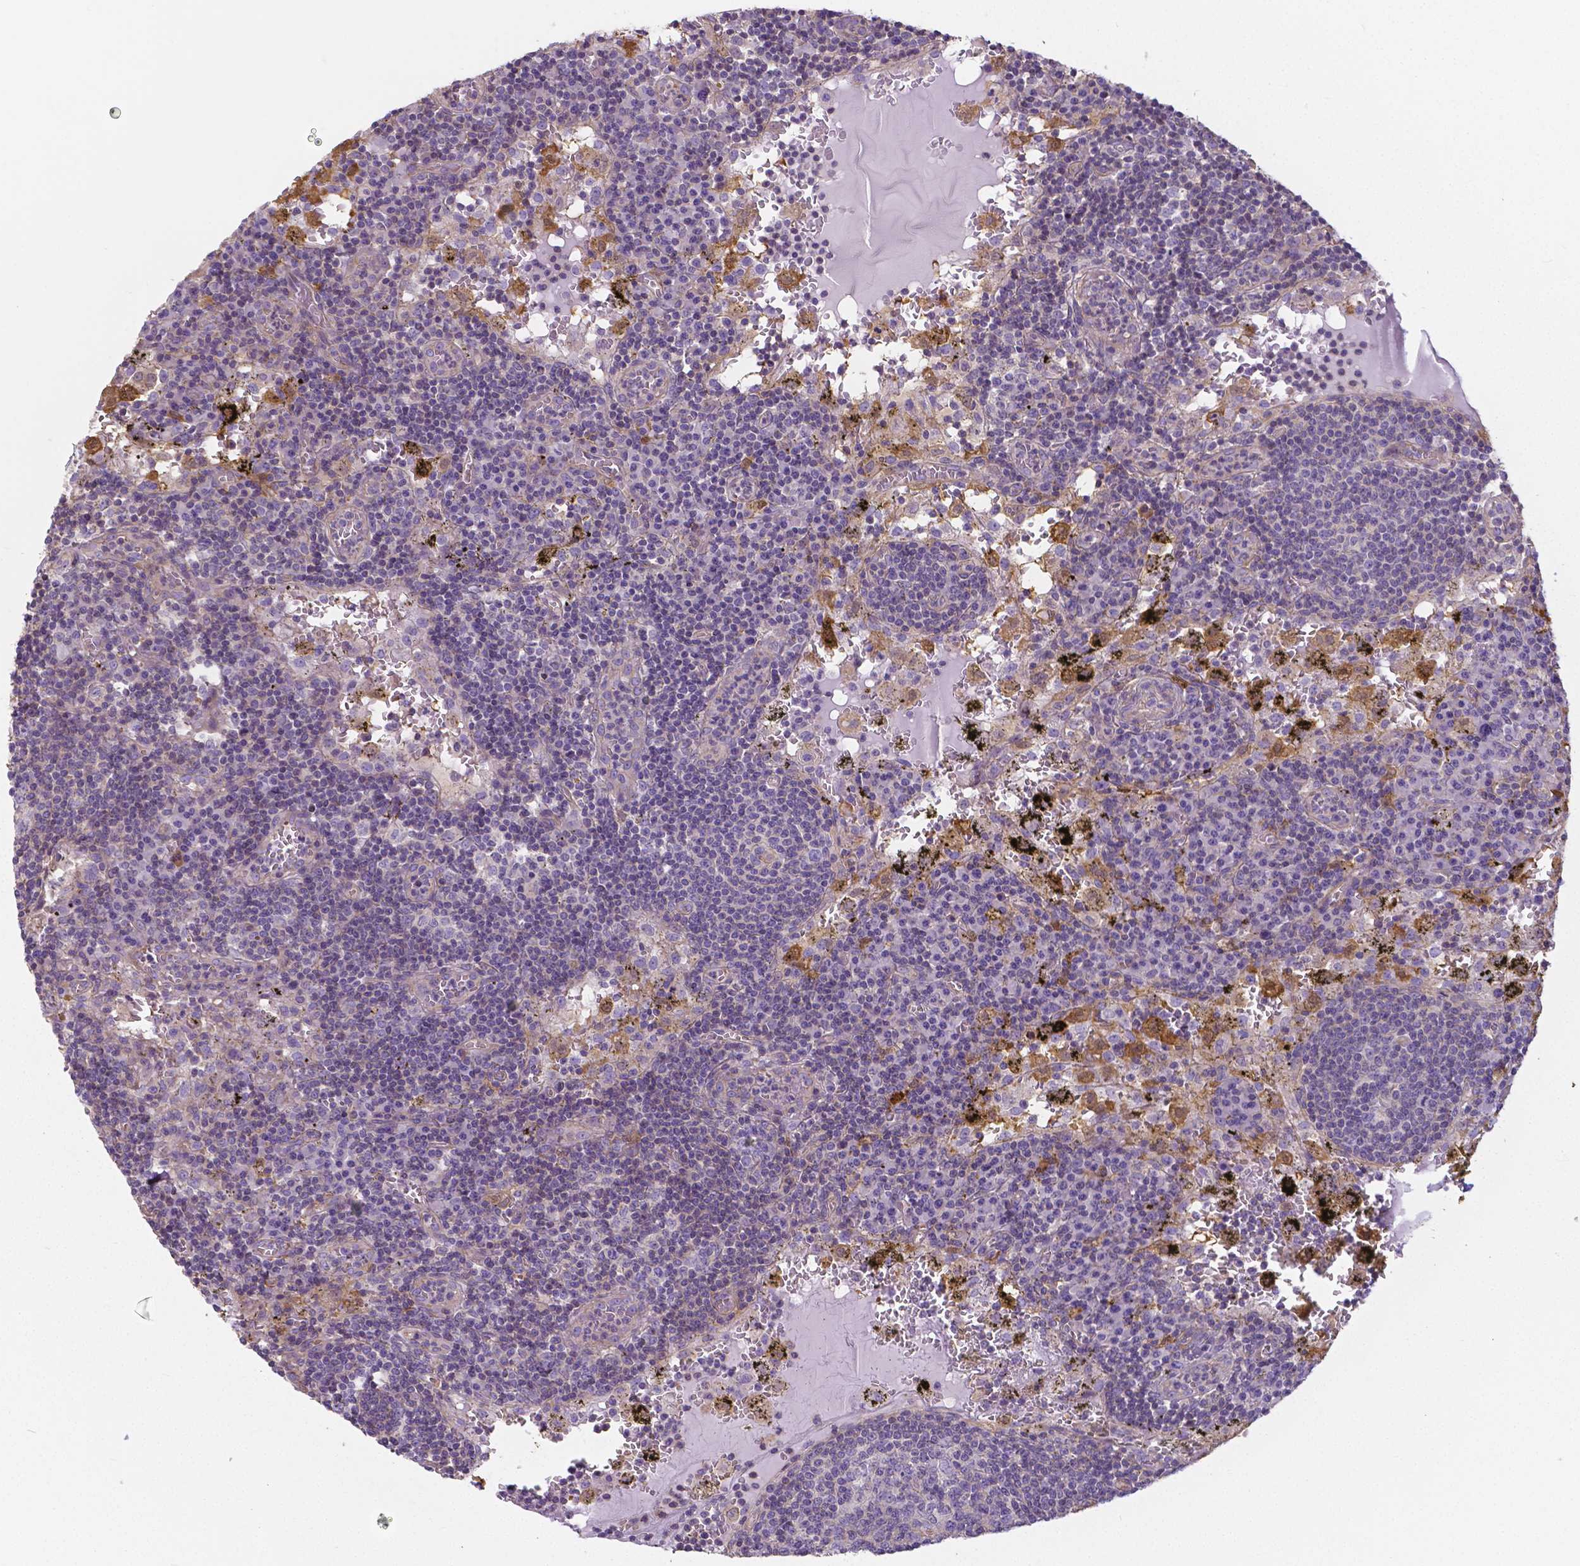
{"staining": {"intensity": "negative", "quantity": "none", "location": "none"}, "tissue": "lymph node", "cell_type": "Germinal center cells", "image_type": "normal", "snomed": [{"axis": "morphology", "description": "Normal tissue, NOS"}, {"axis": "topography", "description": "Lymph node"}], "caption": "An IHC micrograph of unremarkable lymph node is shown. There is no staining in germinal center cells of lymph node. (DAB (3,3'-diaminobenzidine) IHC with hematoxylin counter stain).", "gene": "CRMP1", "patient": {"sex": "male", "age": 62}}